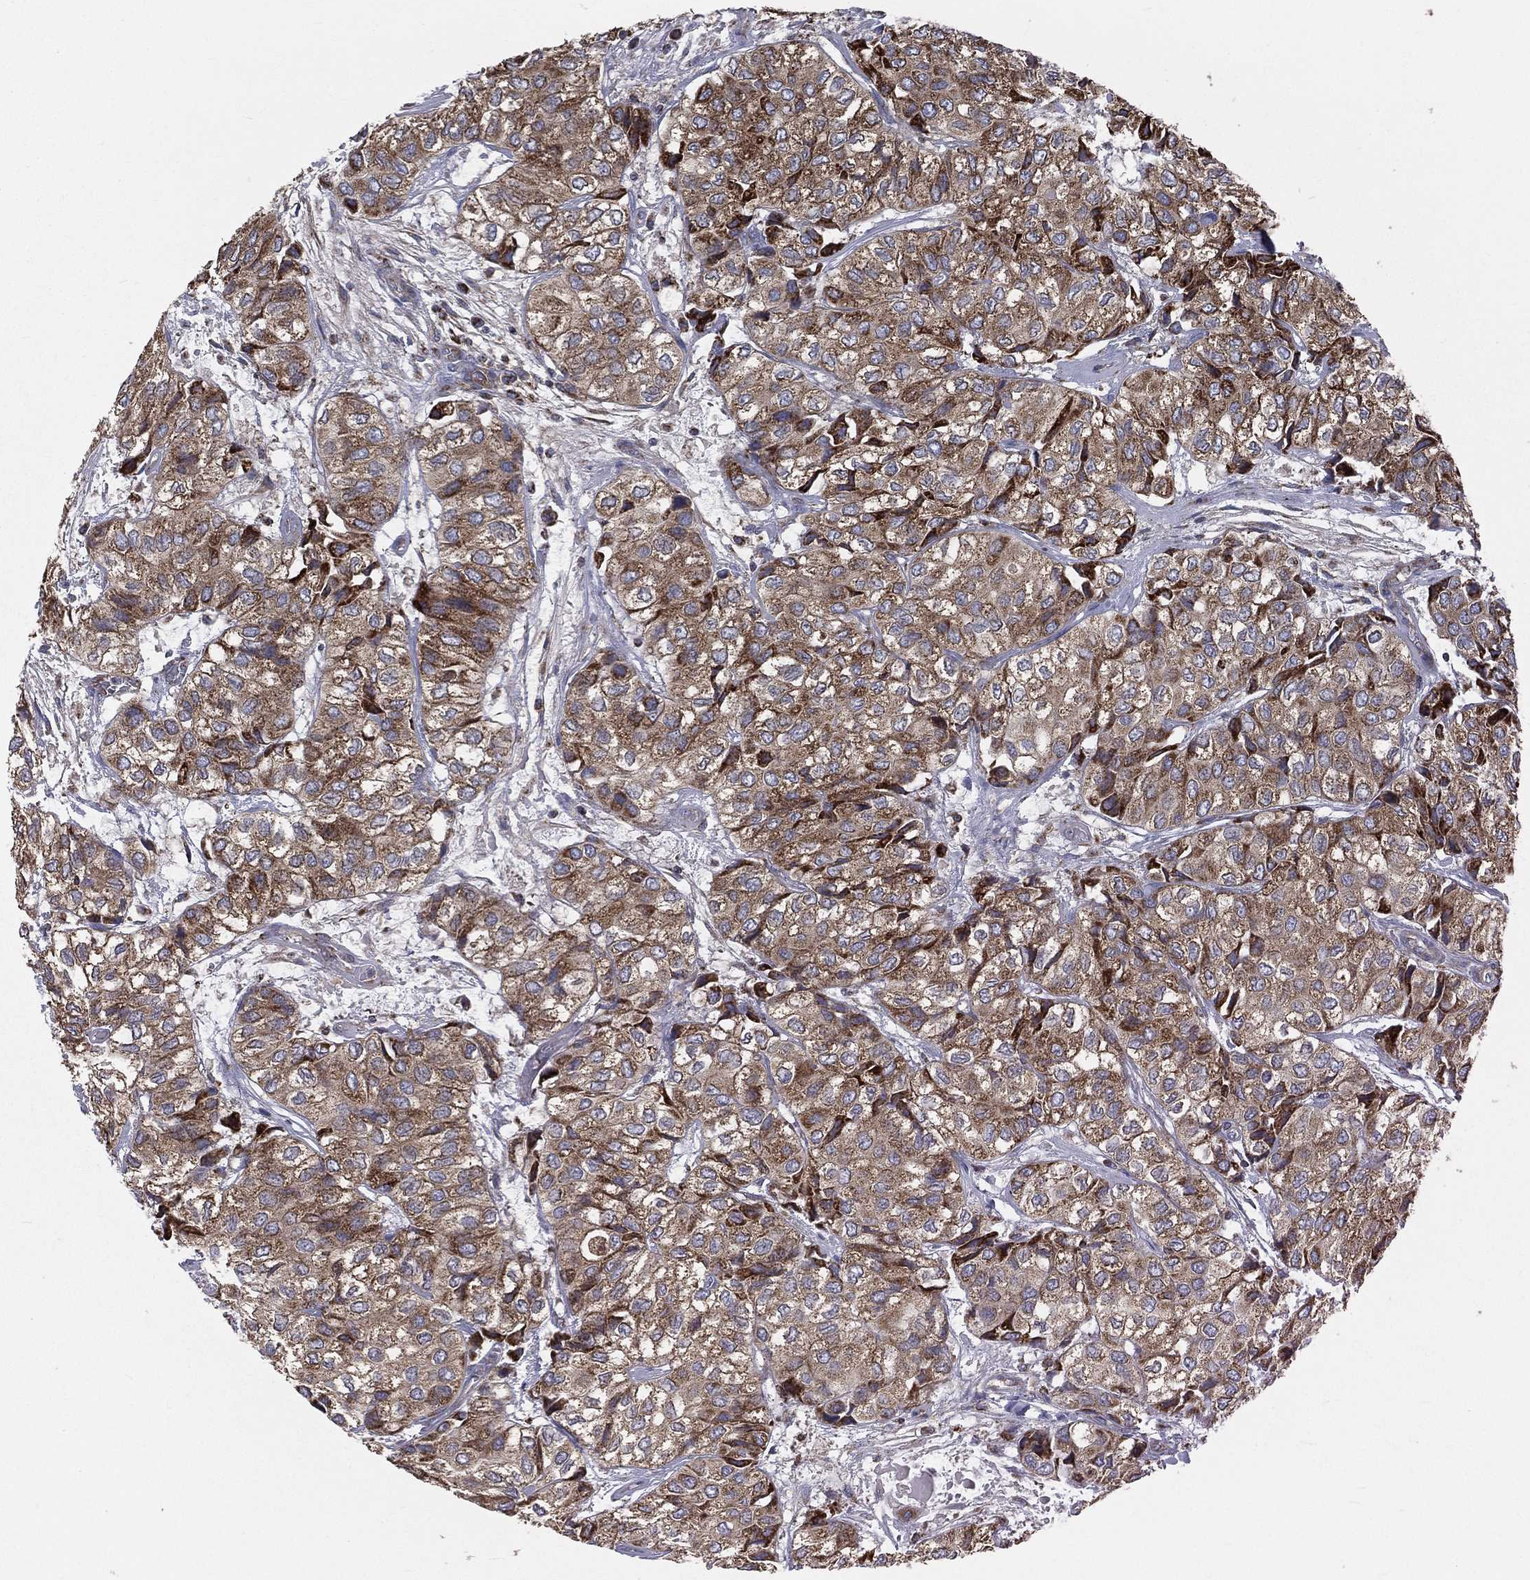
{"staining": {"intensity": "moderate", "quantity": ">75%", "location": "cytoplasmic/membranous"}, "tissue": "urothelial cancer", "cell_type": "Tumor cells", "image_type": "cancer", "snomed": [{"axis": "morphology", "description": "Urothelial carcinoma, High grade"}, {"axis": "topography", "description": "Urinary bladder"}], "caption": "Immunohistochemistry (IHC) of high-grade urothelial carcinoma reveals medium levels of moderate cytoplasmic/membranous staining in approximately >75% of tumor cells. (DAB (3,3'-diaminobenzidine) IHC, brown staining for protein, blue staining for nuclei).", "gene": "HADH", "patient": {"sex": "male", "age": 73}}